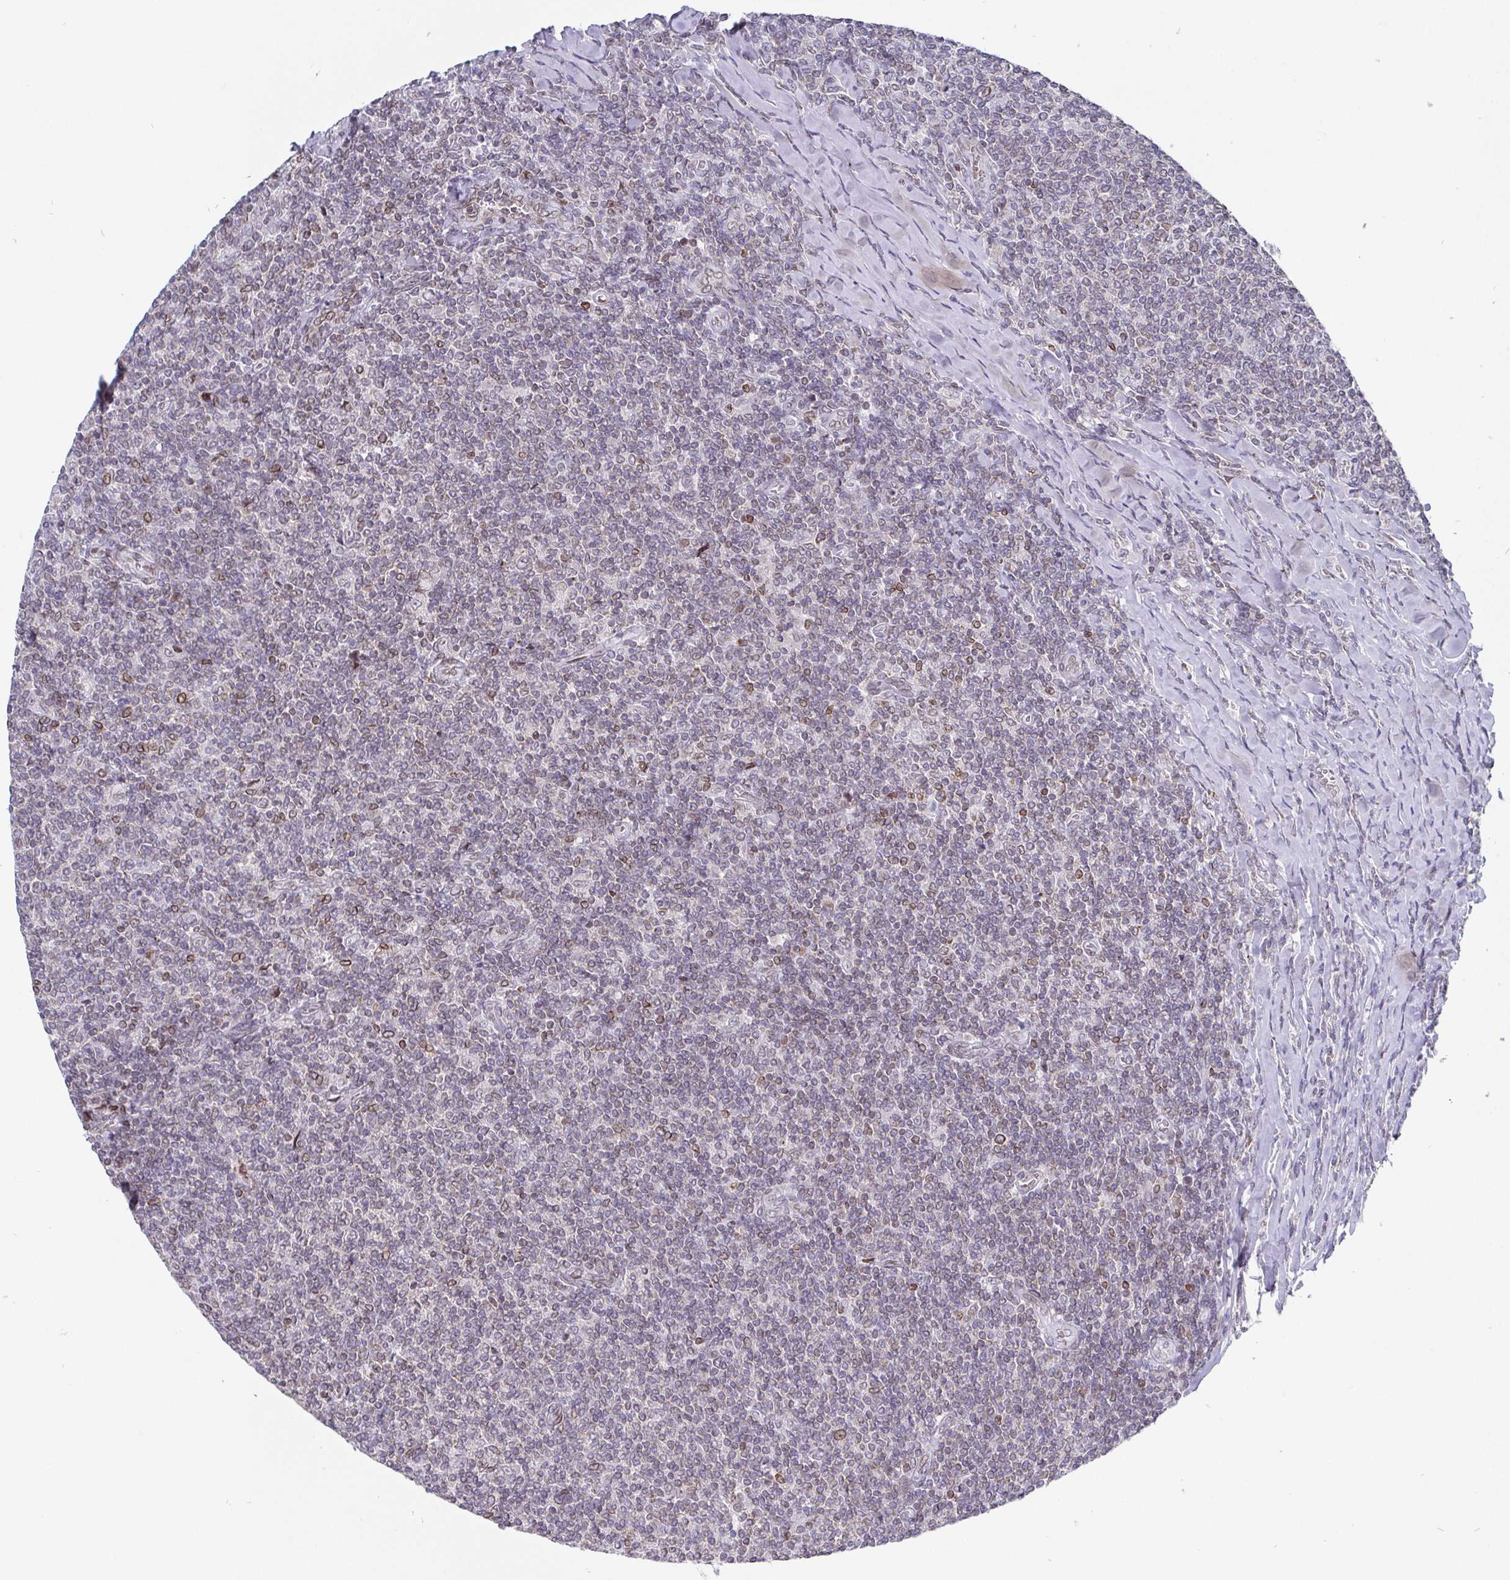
{"staining": {"intensity": "weak", "quantity": "<25%", "location": "cytoplasmic/membranous,nuclear"}, "tissue": "lymphoma", "cell_type": "Tumor cells", "image_type": "cancer", "snomed": [{"axis": "morphology", "description": "Malignant lymphoma, non-Hodgkin's type, Low grade"}, {"axis": "topography", "description": "Lymph node"}], "caption": "A high-resolution image shows IHC staining of malignant lymphoma, non-Hodgkin's type (low-grade), which exhibits no significant staining in tumor cells.", "gene": "EMD", "patient": {"sex": "male", "age": 52}}